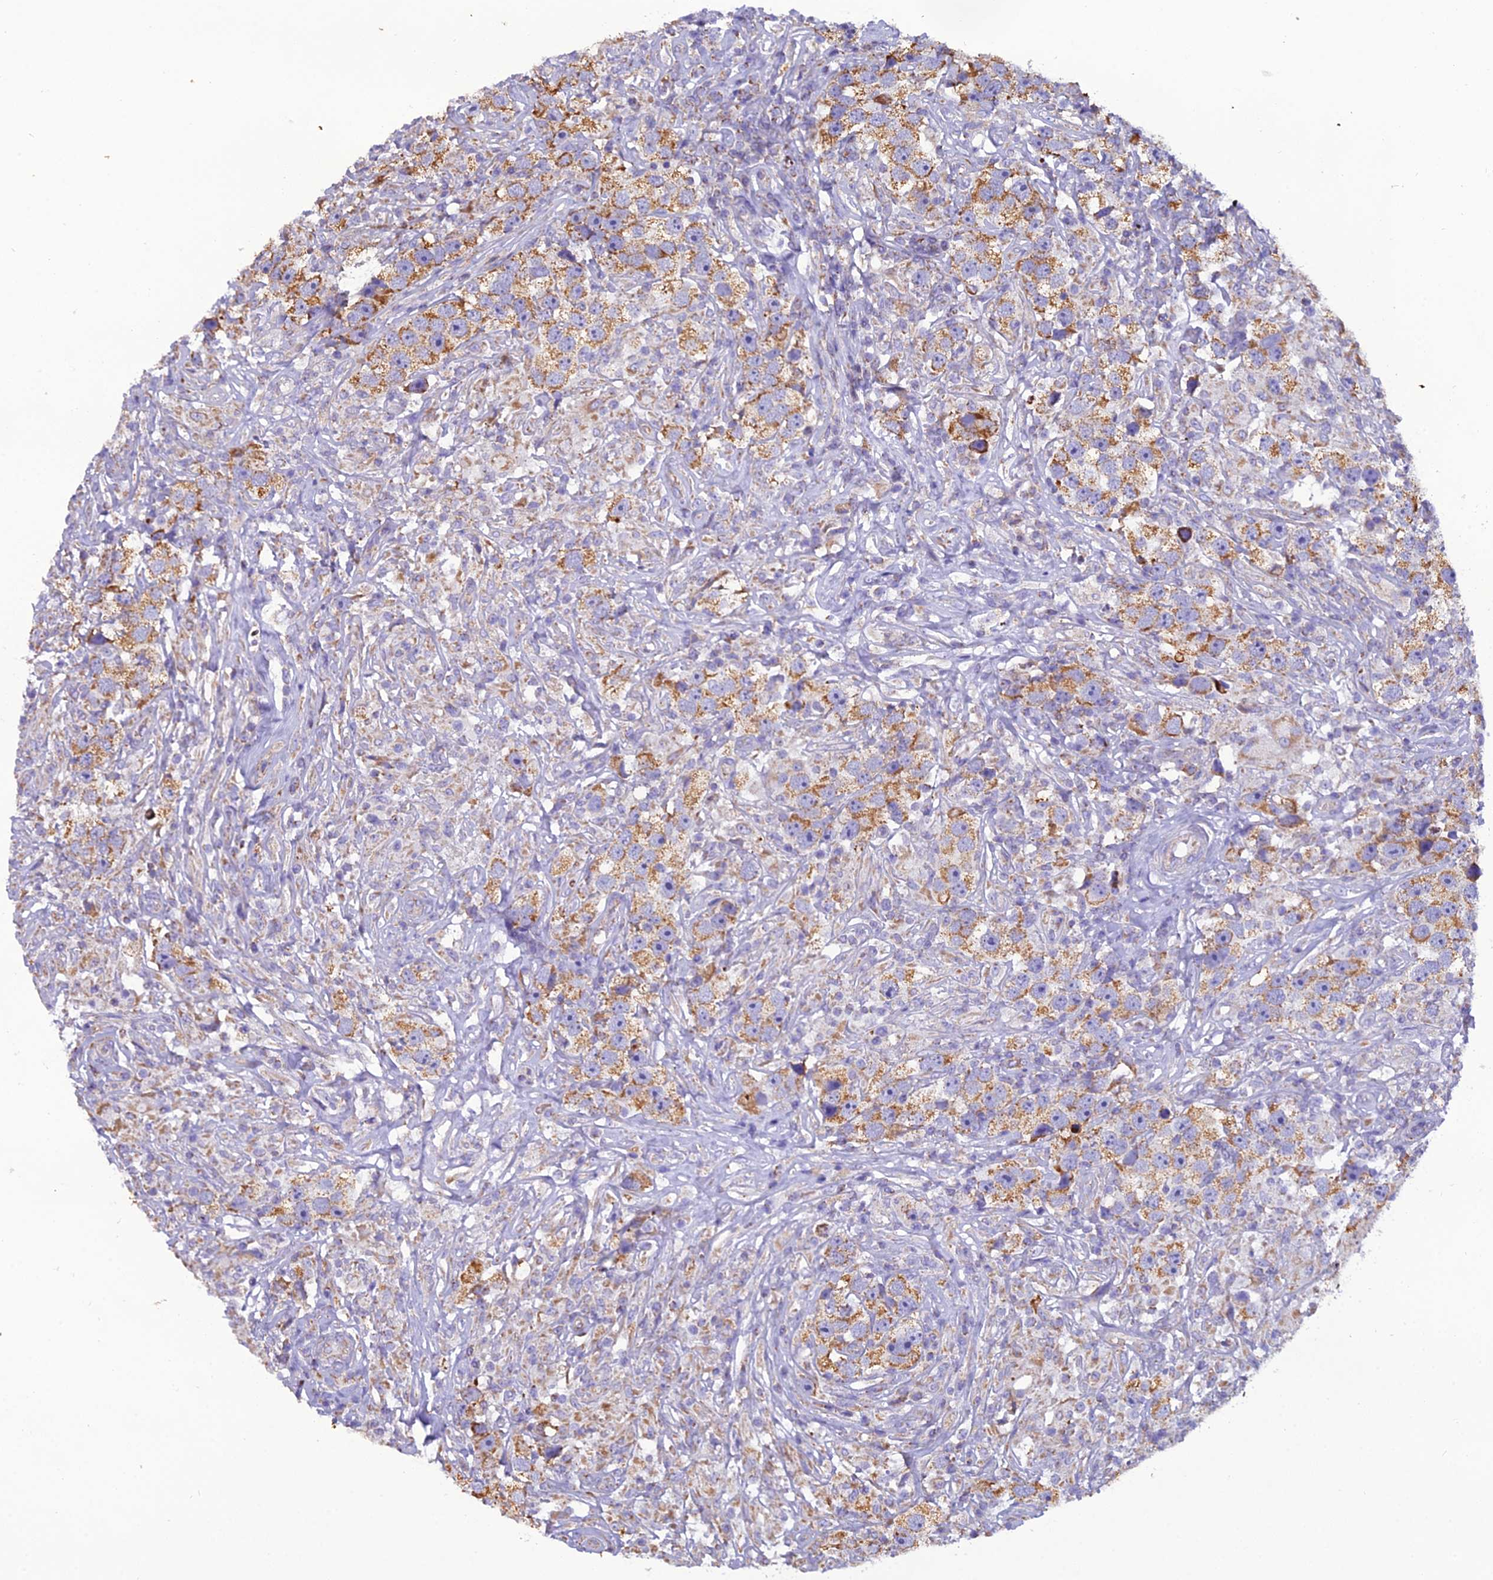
{"staining": {"intensity": "moderate", "quantity": ">75%", "location": "cytoplasmic/membranous"}, "tissue": "testis cancer", "cell_type": "Tumor cells", "image_type": "cancer", "snomed": [{"axis": "morphology", "description": "Seminoma, NOS"}, {"axis": "topography", "description": "Testis"}], "caption": "Testis cancer stained for a protein demonstrates moderate cytoplasmic/membranous positivity in tumor cells.", "gene": "GPD1", "patient": {"sex": "male", "age": 49}}